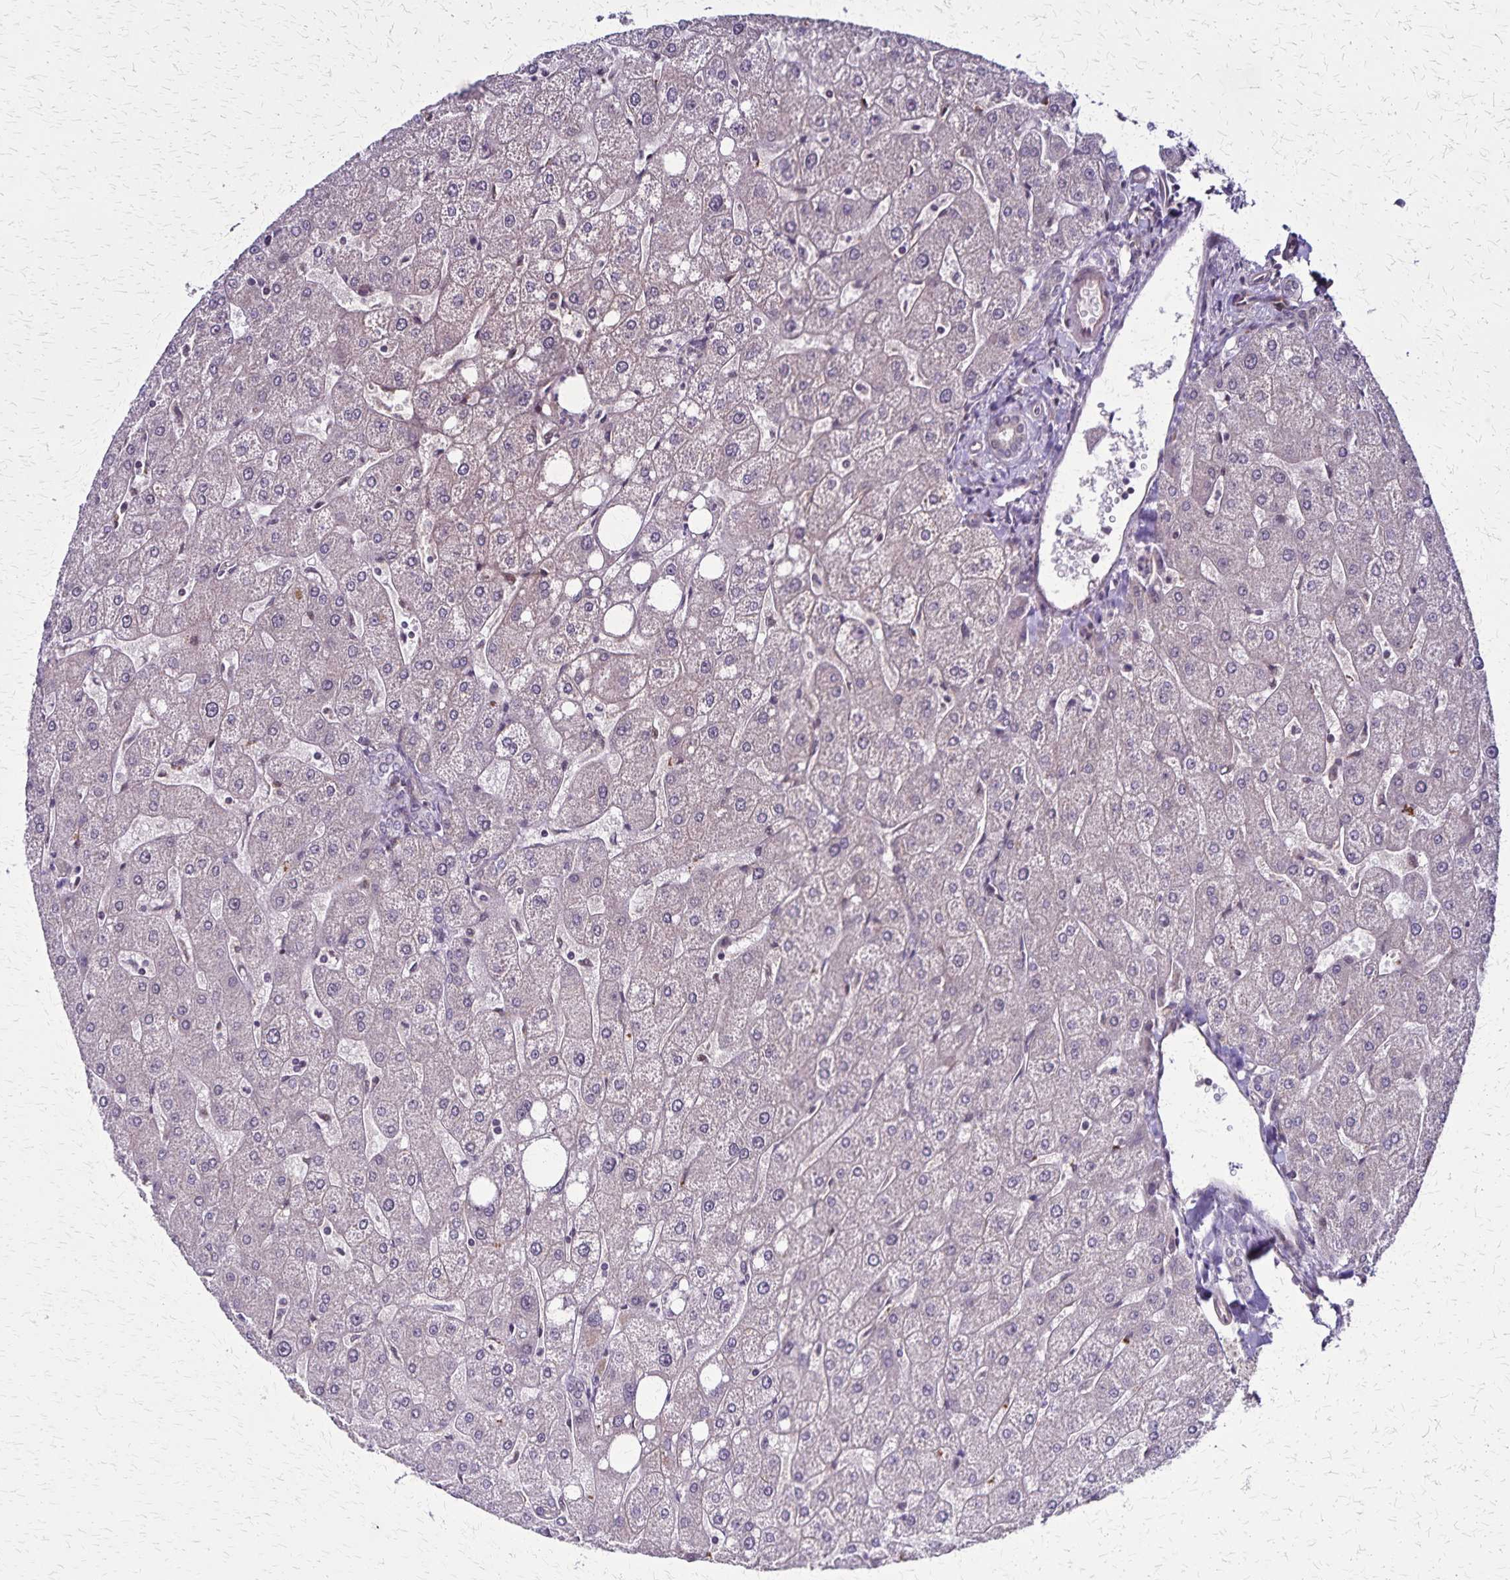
{"staining": {"intensity": "negative", "quantity": "none", "location": "none"}, "tissue": "liver", "cell_type": "Cholangiocytes", "image_type": "normal", "snomed": [{"axis": "morphology", "description": "Normal tissue, NOS"}, {"axis": "topography", "description": "Liver"}], "caption": "The micrograph exhibits no significant expression in cholangiocytes of liver. The staining is performed using DAB (3,3'-diaminobenzidine) brown chromogen with nuclei counter-stained in using hematoxylin.", "gene": "NFS1", "patient": {"sex": "male", "age": 67}}